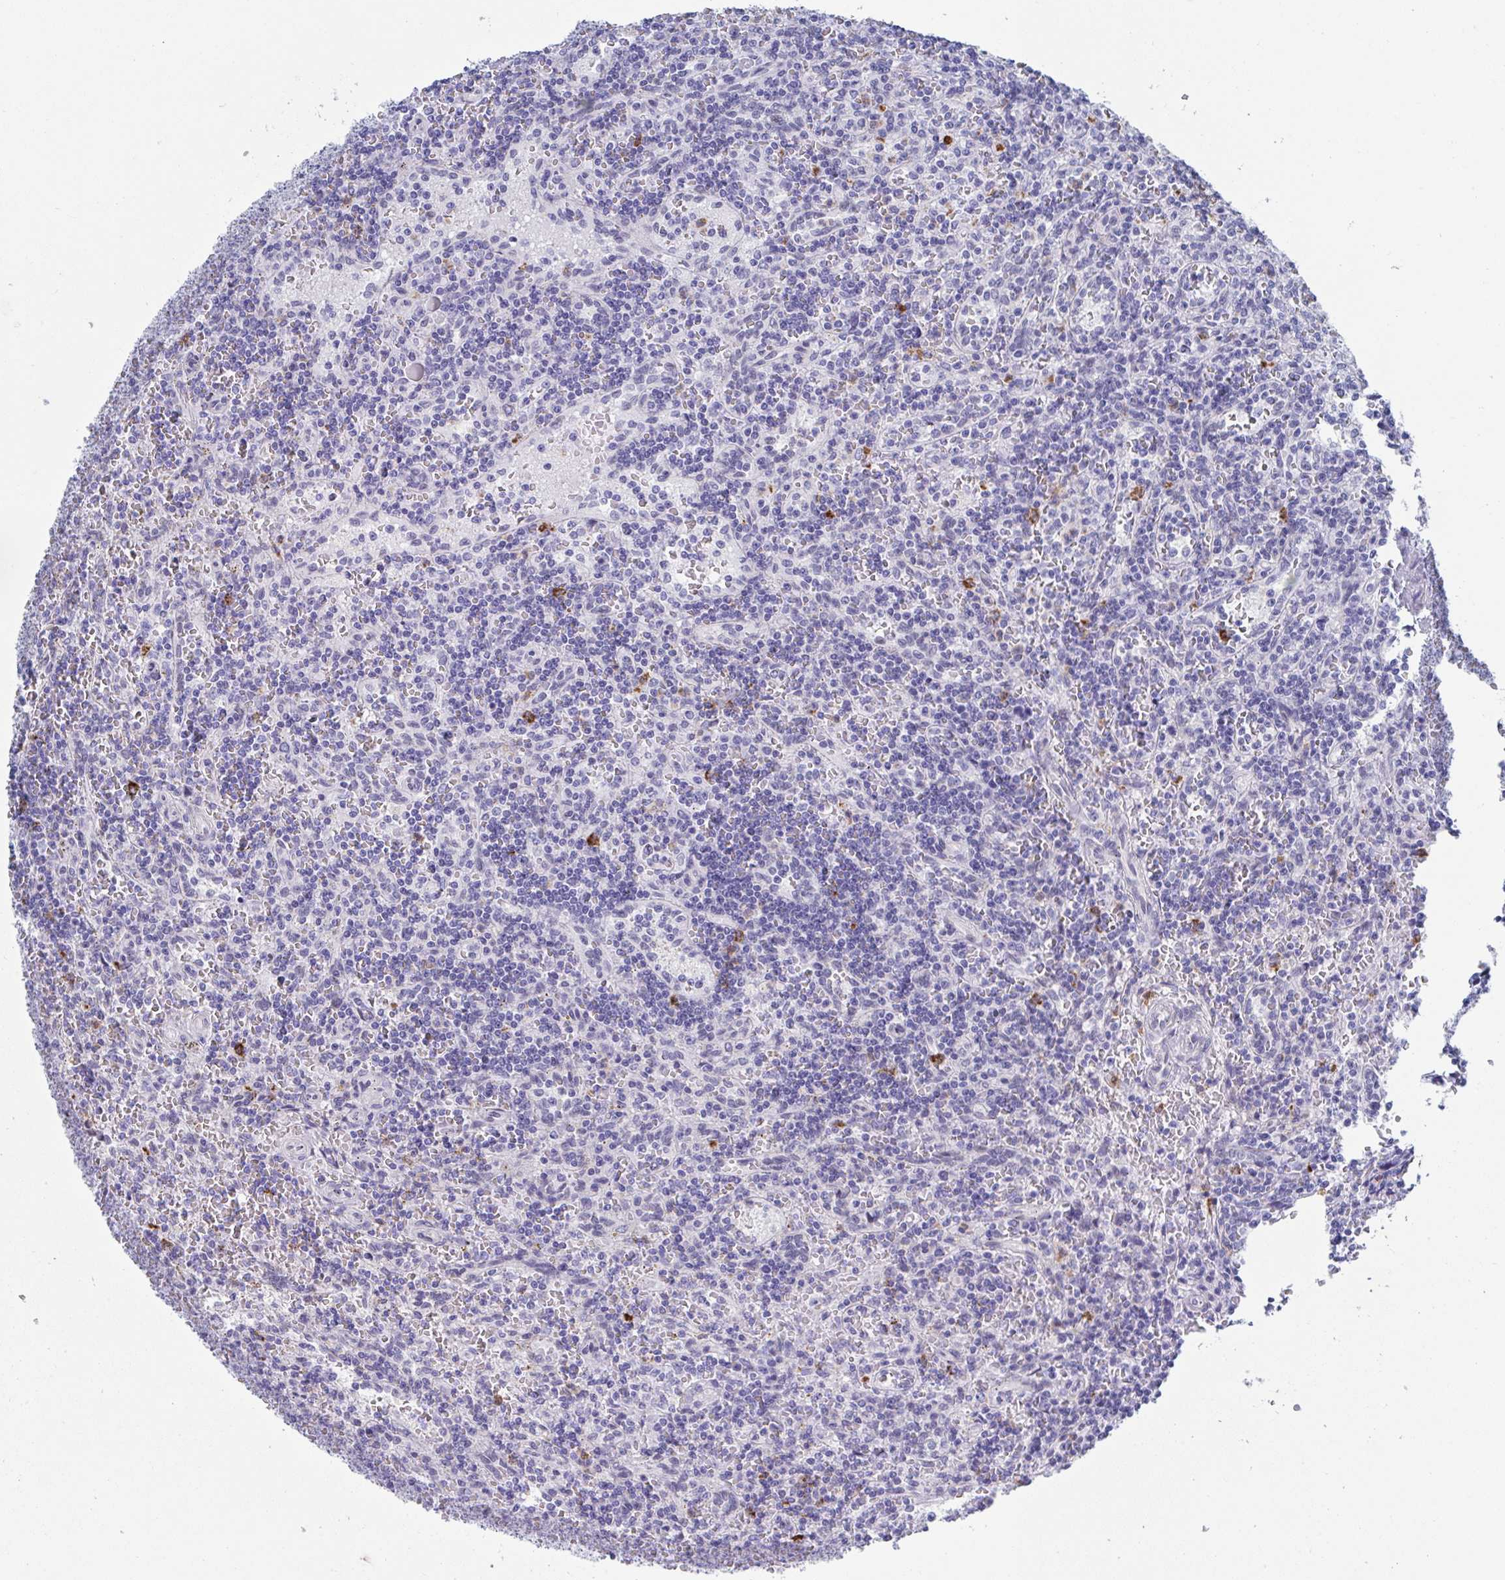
{"staining": {"intensity": "negative", "quantity": "none", "location": "none"}, "tissue": "lymphoma", "cell_type": "Tumor cells", "image_type": "cancer", "snomed": [{"axis": "morphology", "description": "Malignant lymphoma, non-Hodgkin's type, Low grade"}, {"axis": "topography", "description": "Spleen"}], "caption": "High power microscopy photomicrograph of an IHC micrograph of lymphoma, revealing no significant staining in tumor cells.", "gene": "MFSD4A", "patient": {"sex": "male", "age": 73}}